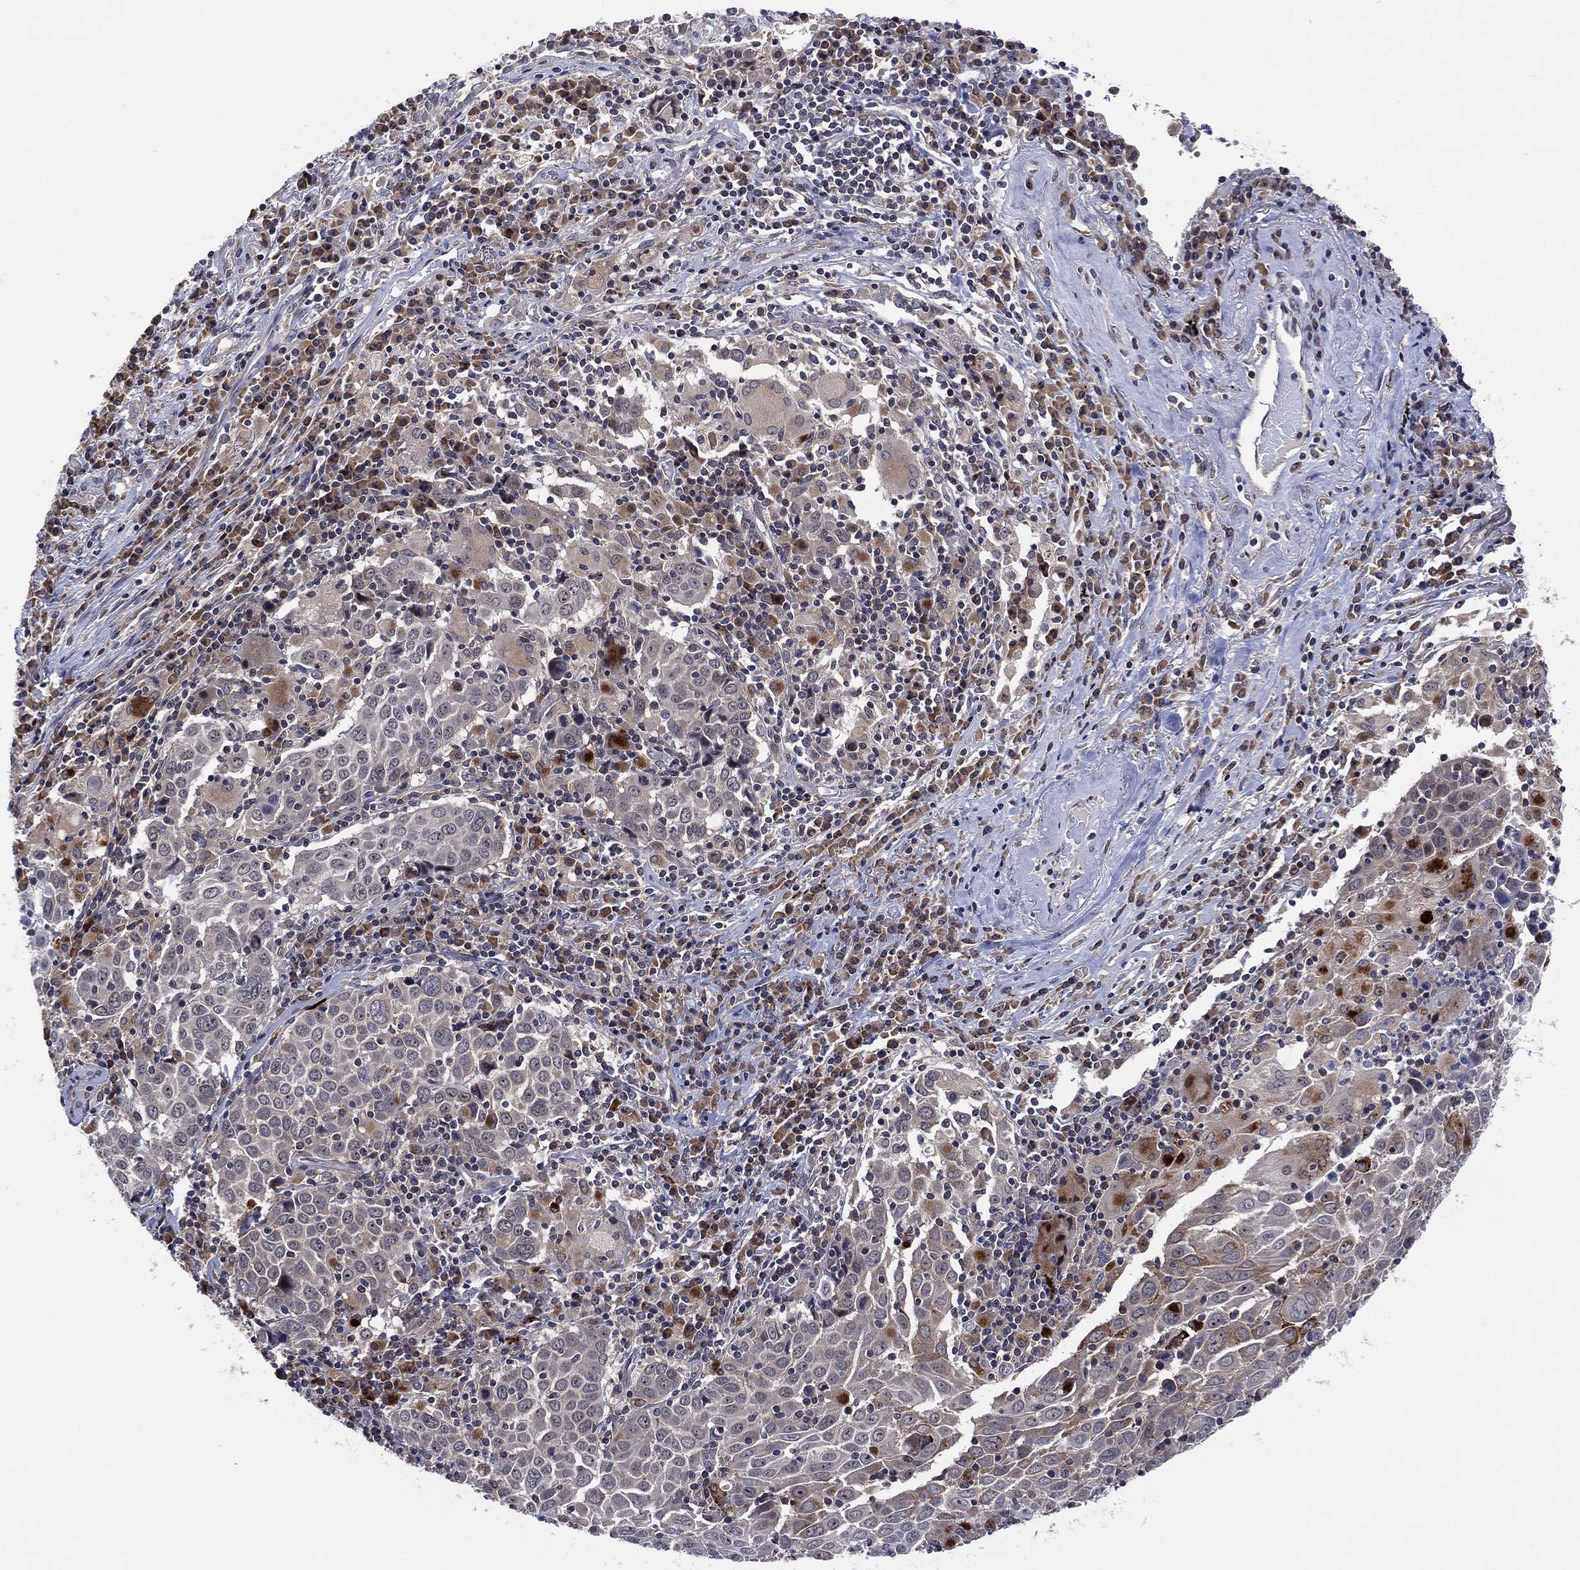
{"staining": {"intensity": "weak", "quantity": "<25%", "location": "cytoplasmic/membranous"}, "tissue": "lung cancer", "cell_type": "Tumor cells", "image_type": "cancer", "snomed": [{"axis": "morphology", "description": "Squamous cell carcinoma, NOS"}, {"axis": "topography", "description": "Lung"}], "caption": "A high-resolution image shows IHC staining of lung cancer, which reveals no significant expression in tumor cells.", "gene": "FAM104A", "patient": {"sex": "male", "age": 57}}